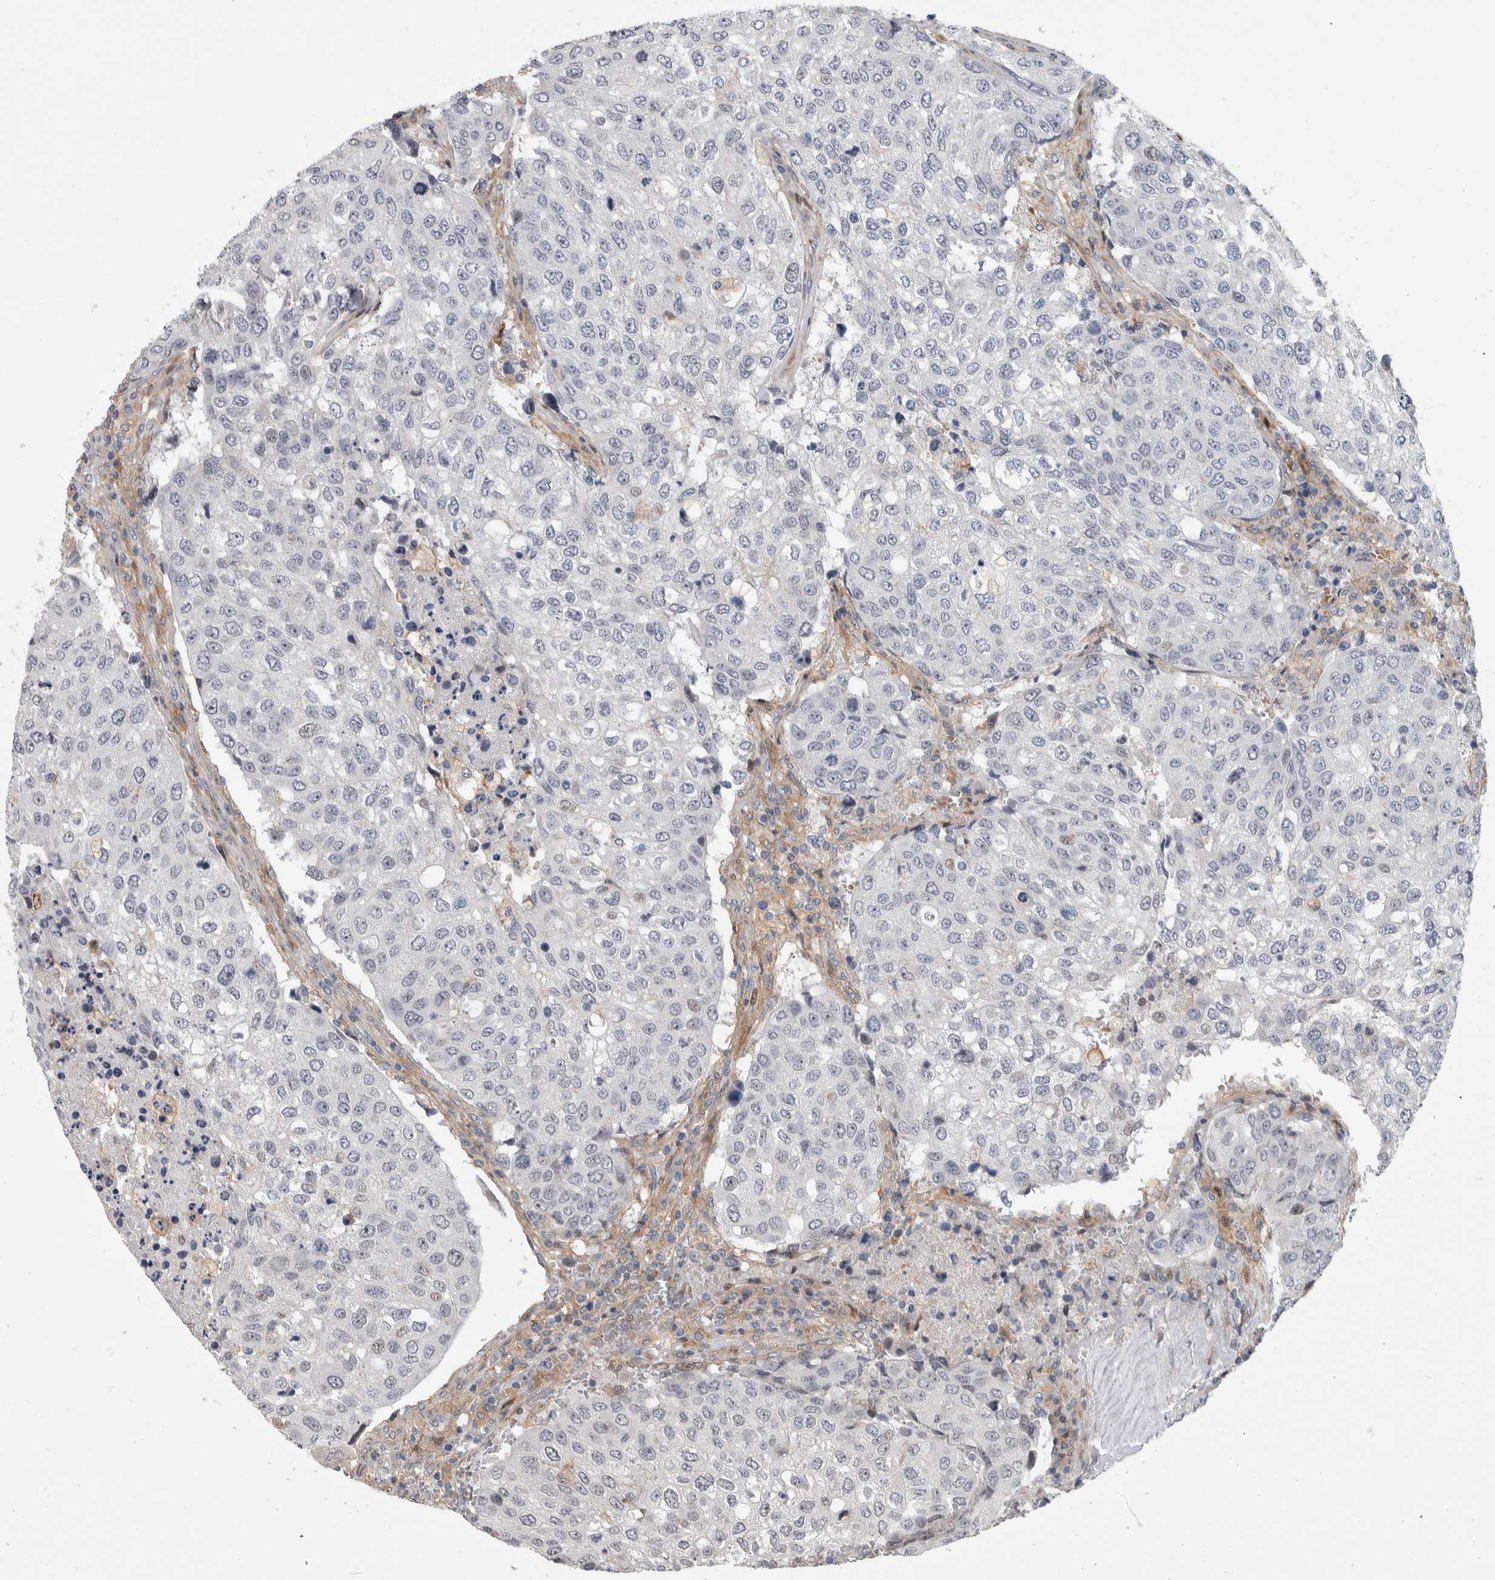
{"staining": {"intensity": "negative", "quantity": "none", "location": "none"}, "tissue": "urothelial cancer", "cell_type": "Tumor cells", "image_type": "cancer", "snomed": [{"axis": "morphology", "description": "Urothelial carcinoma, High grade"}, {"axis": "topography", "description": "Lymph node"}, {"axis": "topography", "description": "Urinary bladder"}], "caption": "IHC micrograph of neoplastic tissue: high-grade urothelial carcinoma stained with DAB (3,3'-diaminobenzidine) displays no significant protein staining in tumor cells.", "gene": "MSL1", "patient": {"sex": "male", "age": 51}}